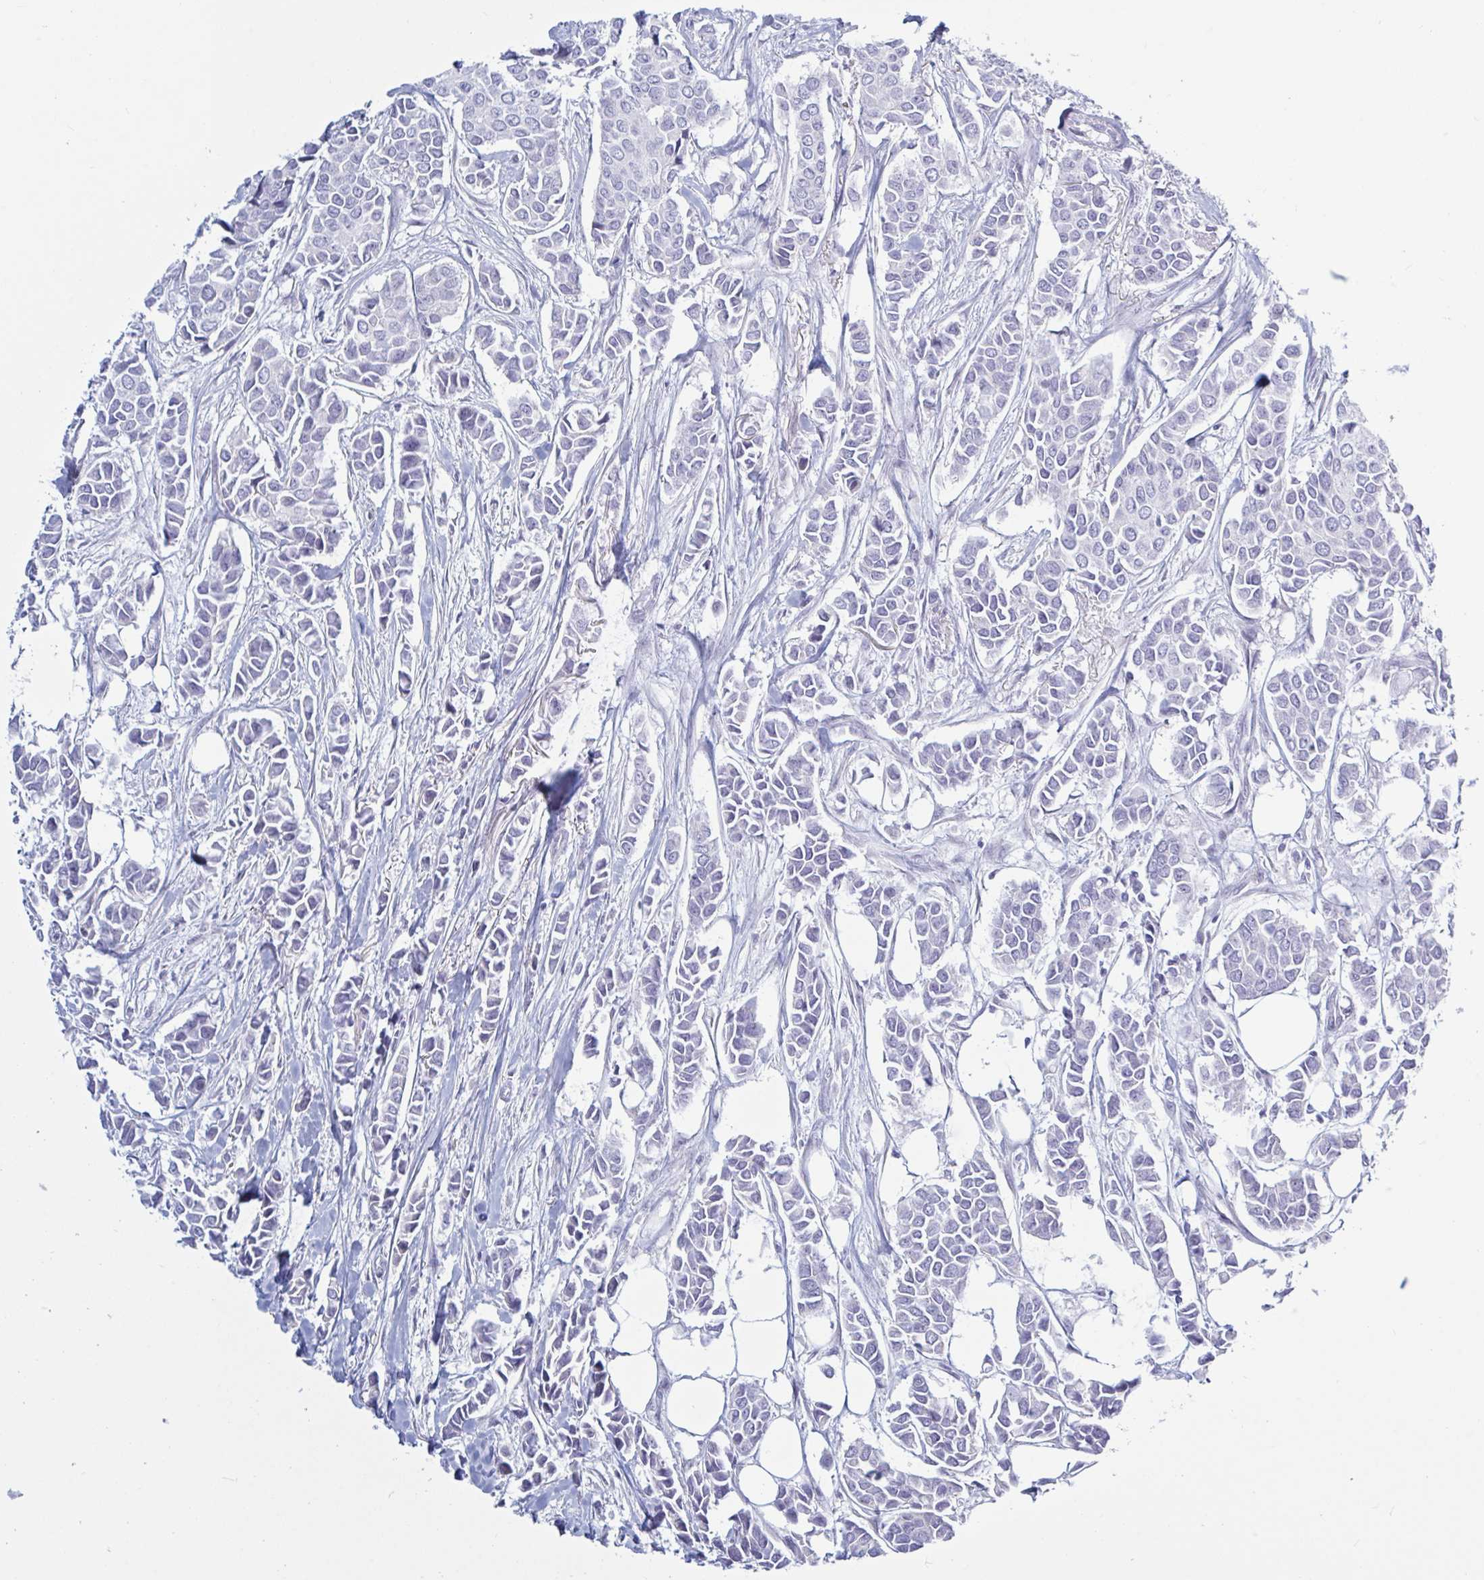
{"staining": {"intensity": "negative", "quantity": "none", "location": "none"}, "tissue": "breast cancer", "cell_type": "Tumor cells", "image_type": "cancer", "snomed": [{"axis": "morphology", "description": "Duct carcinoma"}, {"axis": "topography", "description": "Breast"}], "caption": "Breast cancer stained for a protein using immunohistochemistry (IHC) exhibits no expression tumor cells.", "gene": "ATG9A", "patient": {"sex": "female", "age": 84}}